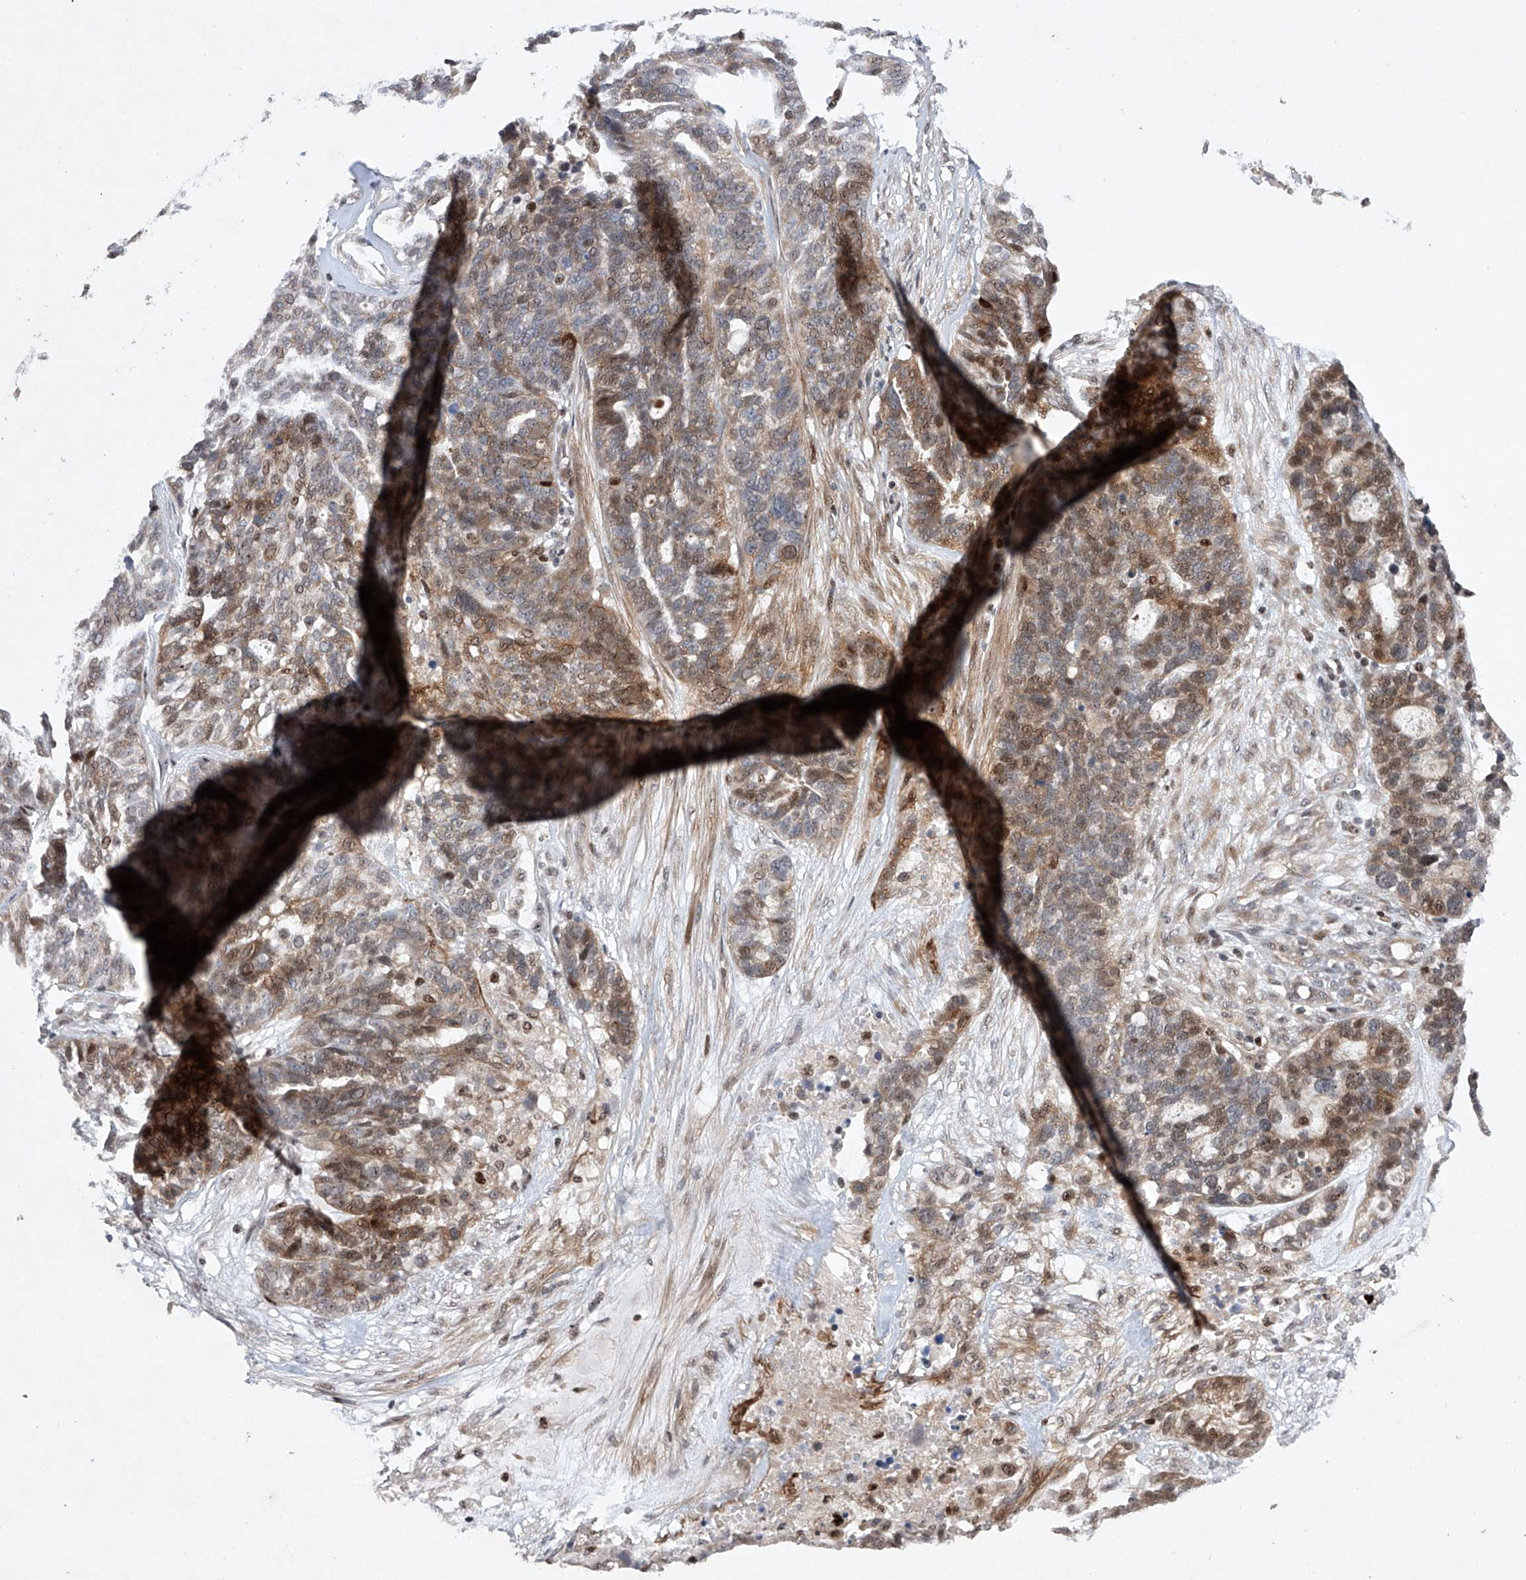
{"staining": {"intensity": "moderate", "quantity": "25%-75%", "location": "cytoplasmic/membranous,nuclear"}, "tissue": "ovarian cancer", "cell_type": "Tumor cells", "image_type": "cancer", "snomed": [{"axis": "morphology", "description": "Cystadenocarcinoma, serous, NOS"}, {"axis": "topography", "description": "Ovary"}], "caption": "Protein staining demonstrates moderate cytoplasmic/membranous and nuclear positivity in approximately 25%-75% of tumor cells in ovarian cancer (serous cystadenocarcinoma). Immunohistochemistry stains the protein of interest in brown and the nuclei are stained blue.", "gene": "AFG1L", "patient": {"sex": "female", "age": 59}}